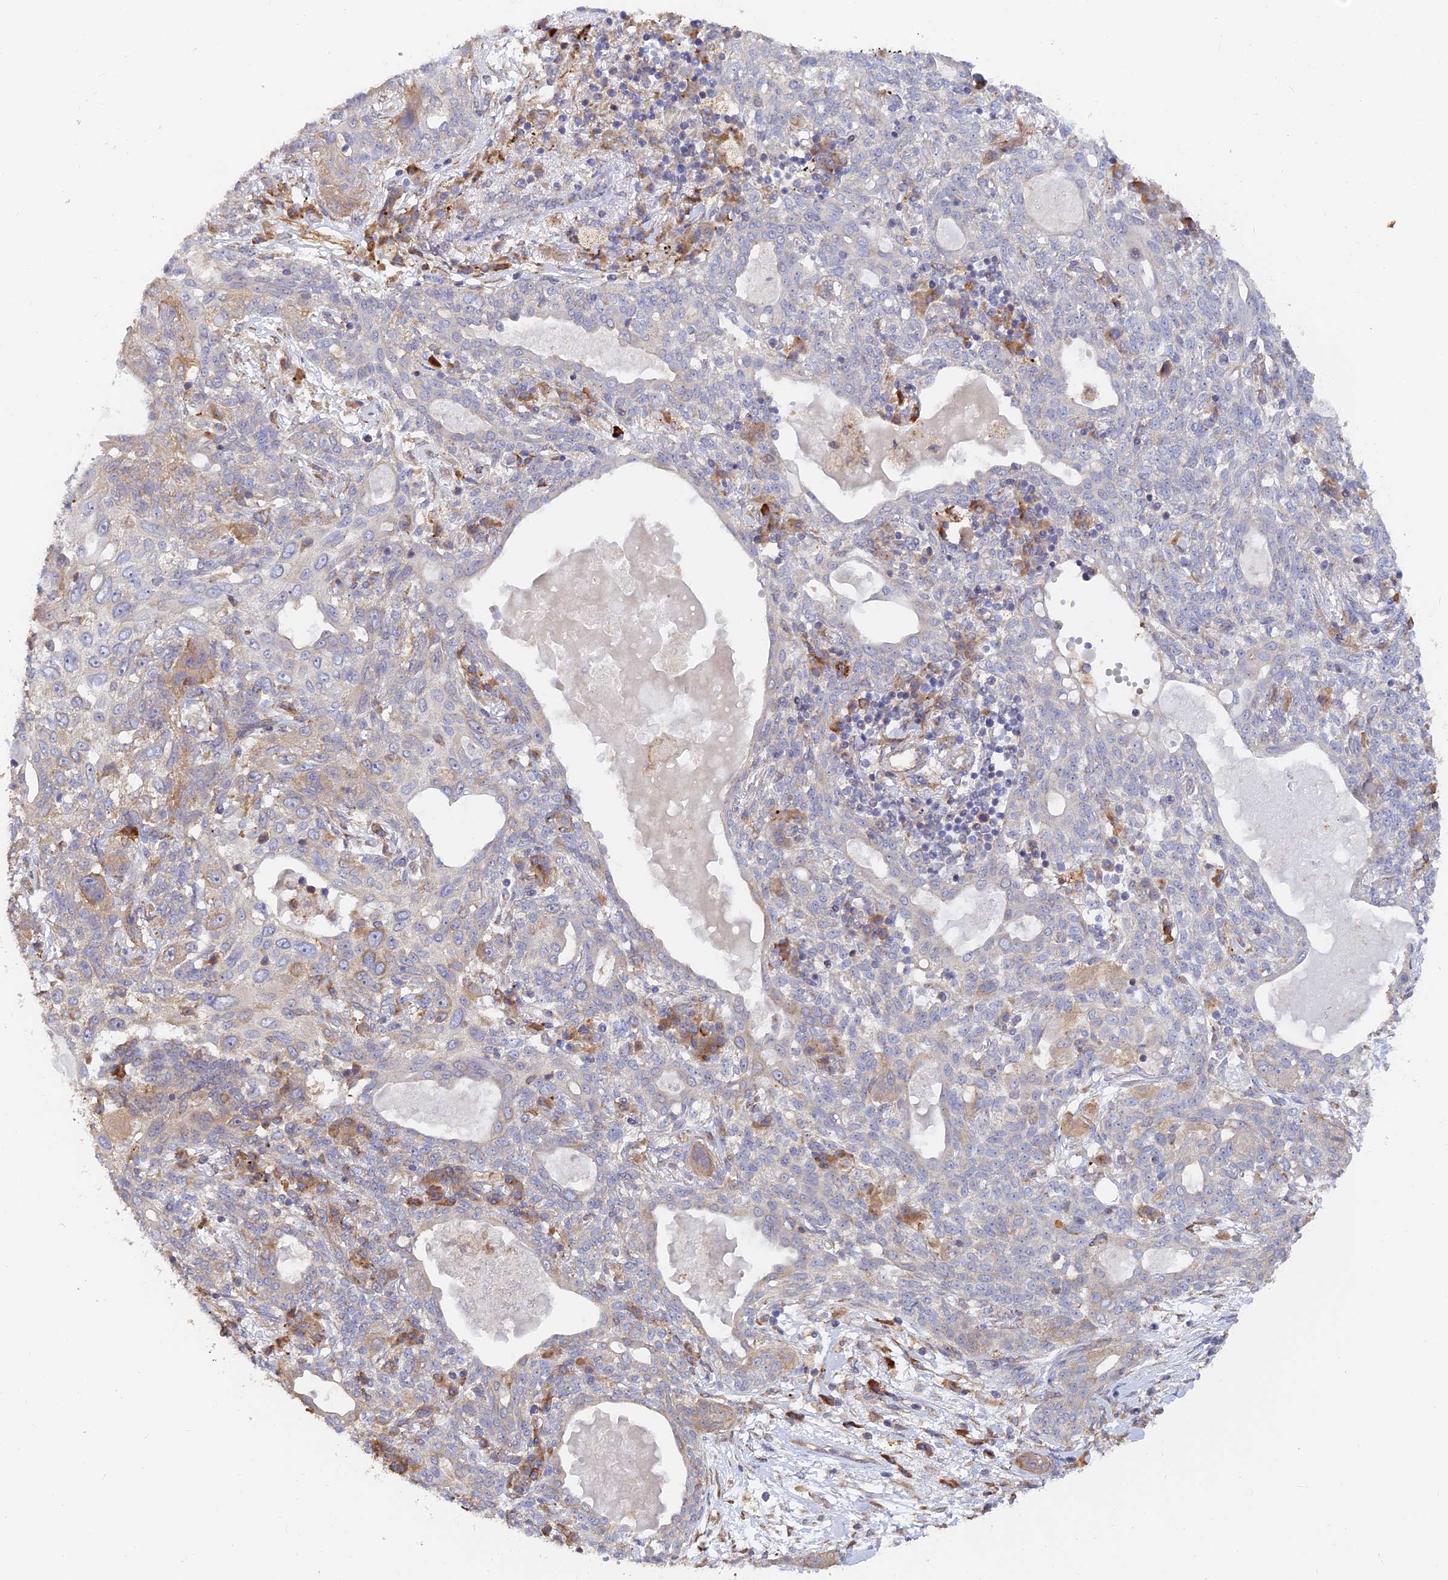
{"staining": {"intensity": "moderate", "quantity": "<25%", "location": "cytoplasmic/membranous"}, "tissue": "lung cancer", "cell_type": "Tumor cells", "image_type": "cancer", "snomed": [{"axis": "morphology", "description": "Squamous cell carcinoma, NOS"}, {"axis": "topography", "description": "Lung"}], "caption": "Tumor cells reveal low levels of moderate cytoplasmic/membranous expression in approximately <25% of cells in lung cancer (squamous cell carcinoma).", "gene": "WBP11", "patient": {"sex": "female", "age": 70}}